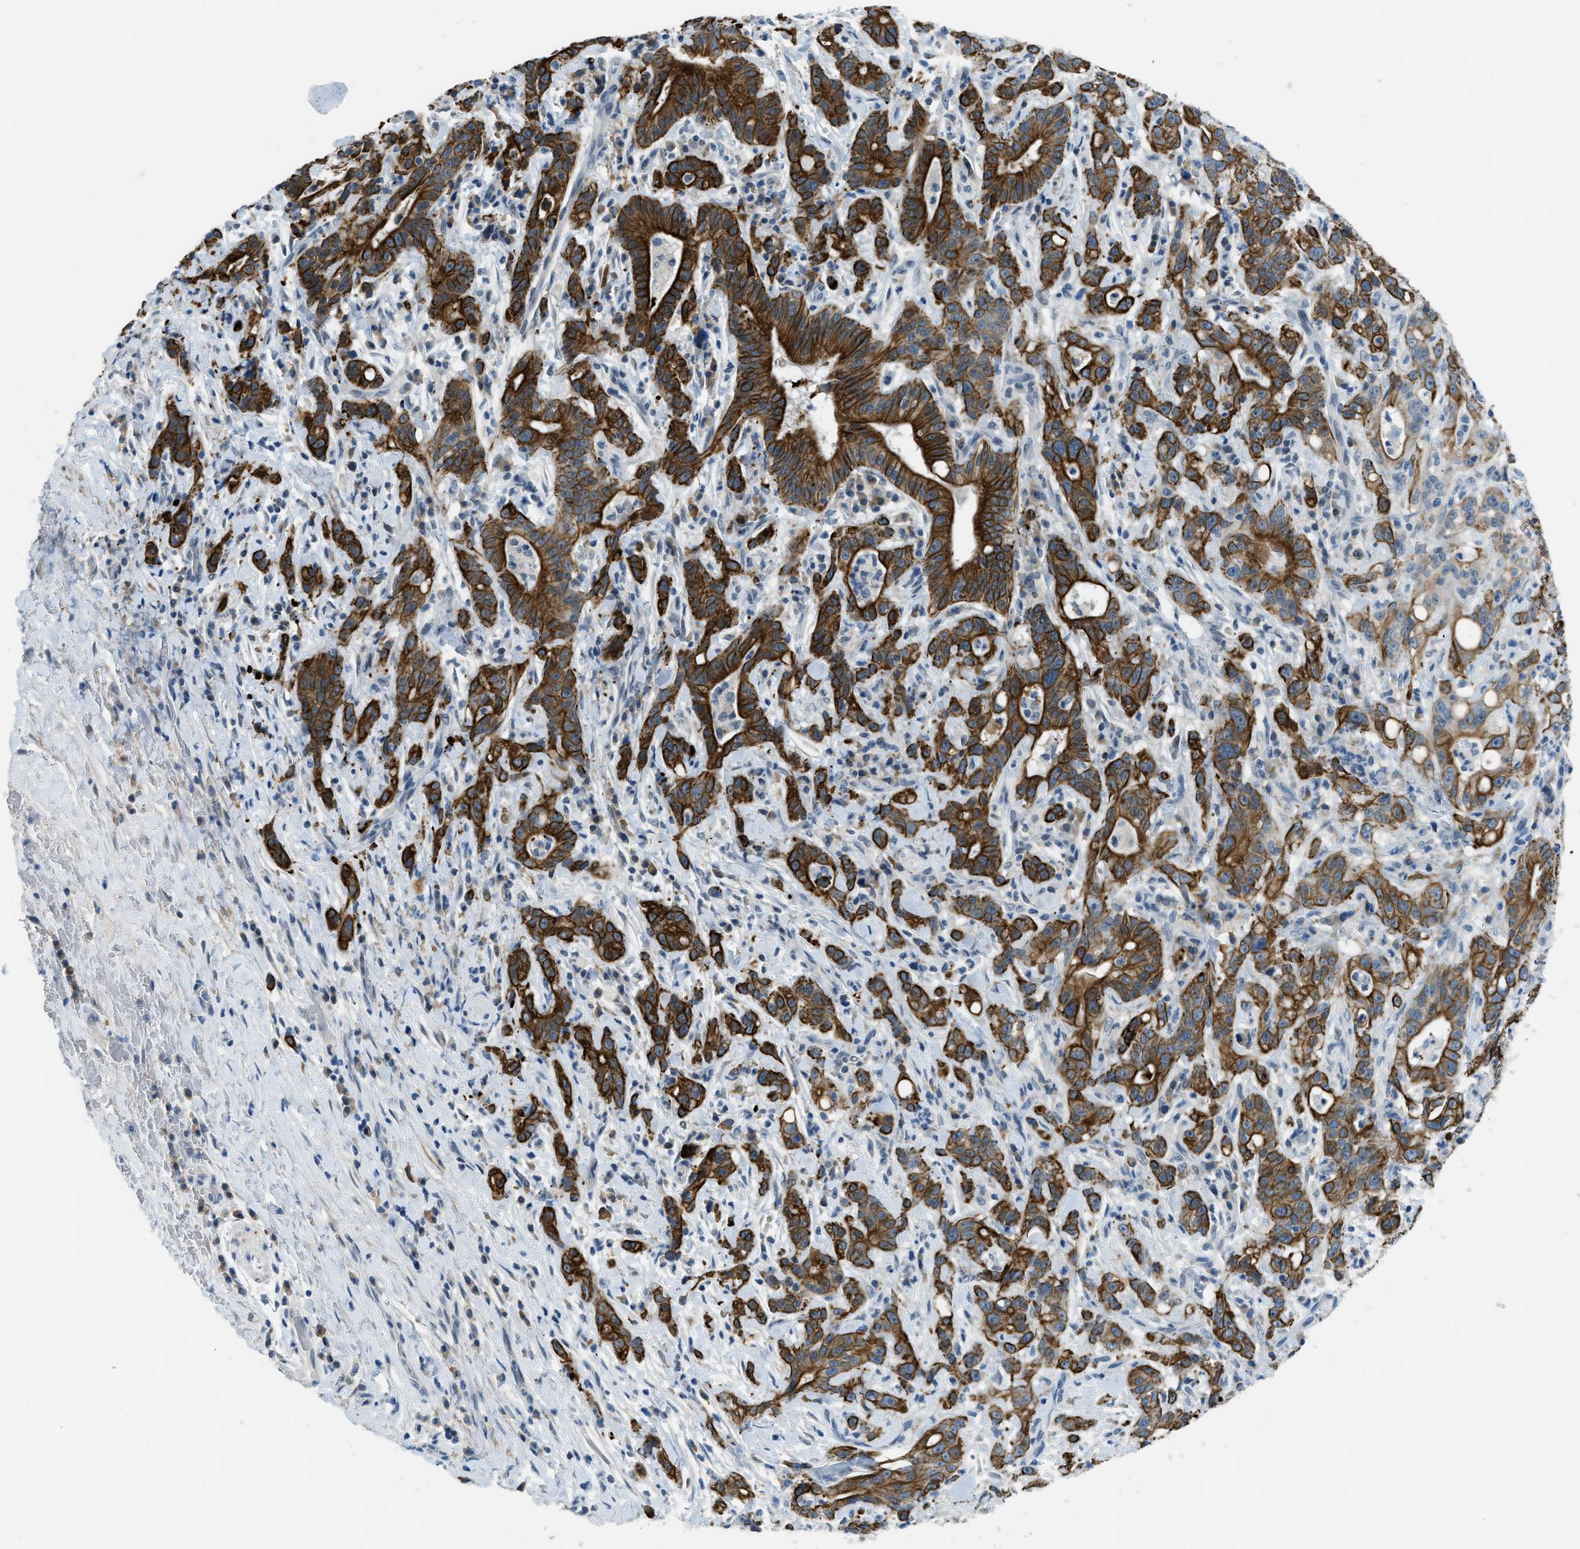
{"staining": {"intensity": "strong", "quantity": ">75%", "location": "cytoplasmic/membranous"}, "tissue": "liver cancer", "cell_type": "Tumor cells", "image_type": "cancer", "snomed": [{"axis": "morphology", "description": "Cholangiocarcinoma"}, {"axis": "topography", "description": "Liver"}], "caption": "A micrograph of human liver cholangiocarcinoma stained for a protein exhibits strong cytoplasmic/membranous brown staining in tumor cells.", "gene": "KLHL8", "patient": {"sex": "female", "age": 38}}